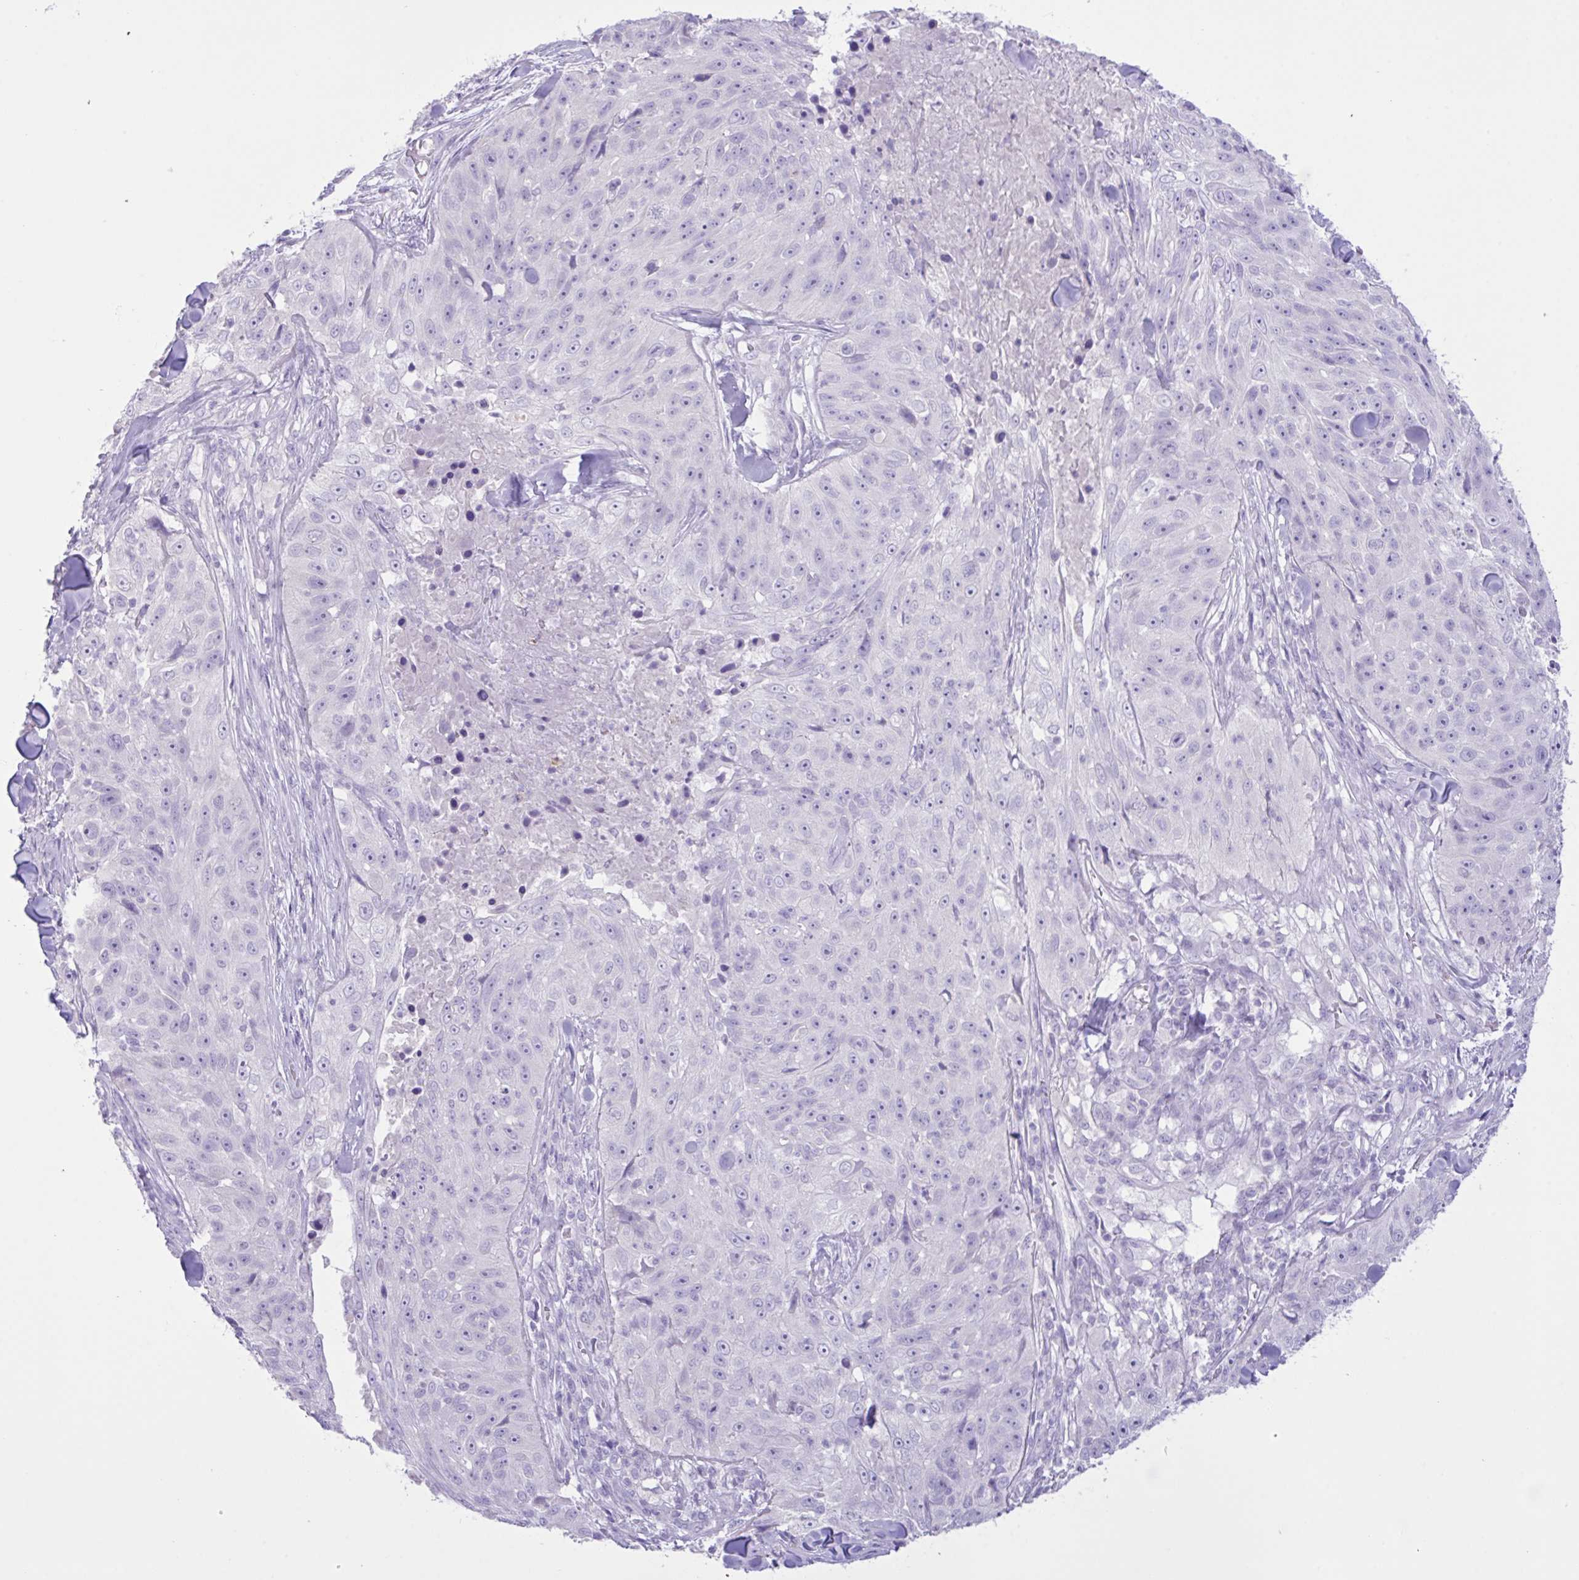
{"staining": {"intensity": "negative", "quantity": "none", "location": "none"}, "tissue": "skin cancer", "cell_type": "Tumor cells", "image_type": "cancer", "snomed": [{"axis": "morphology", "description": "Squamous cell carcinoma, NOS"}, {"axis": "topography", "description": "Skin"}], "caption": "IHC histopathology image of neoplastic tissue: human squamous cell carcinoma (skin) stained with DAB (3,3'-diaminobenzidine) reveals no significant protein expression in tumor cells.", "gene": "CST11", "patient": {"sex": "female", "age": 87}}